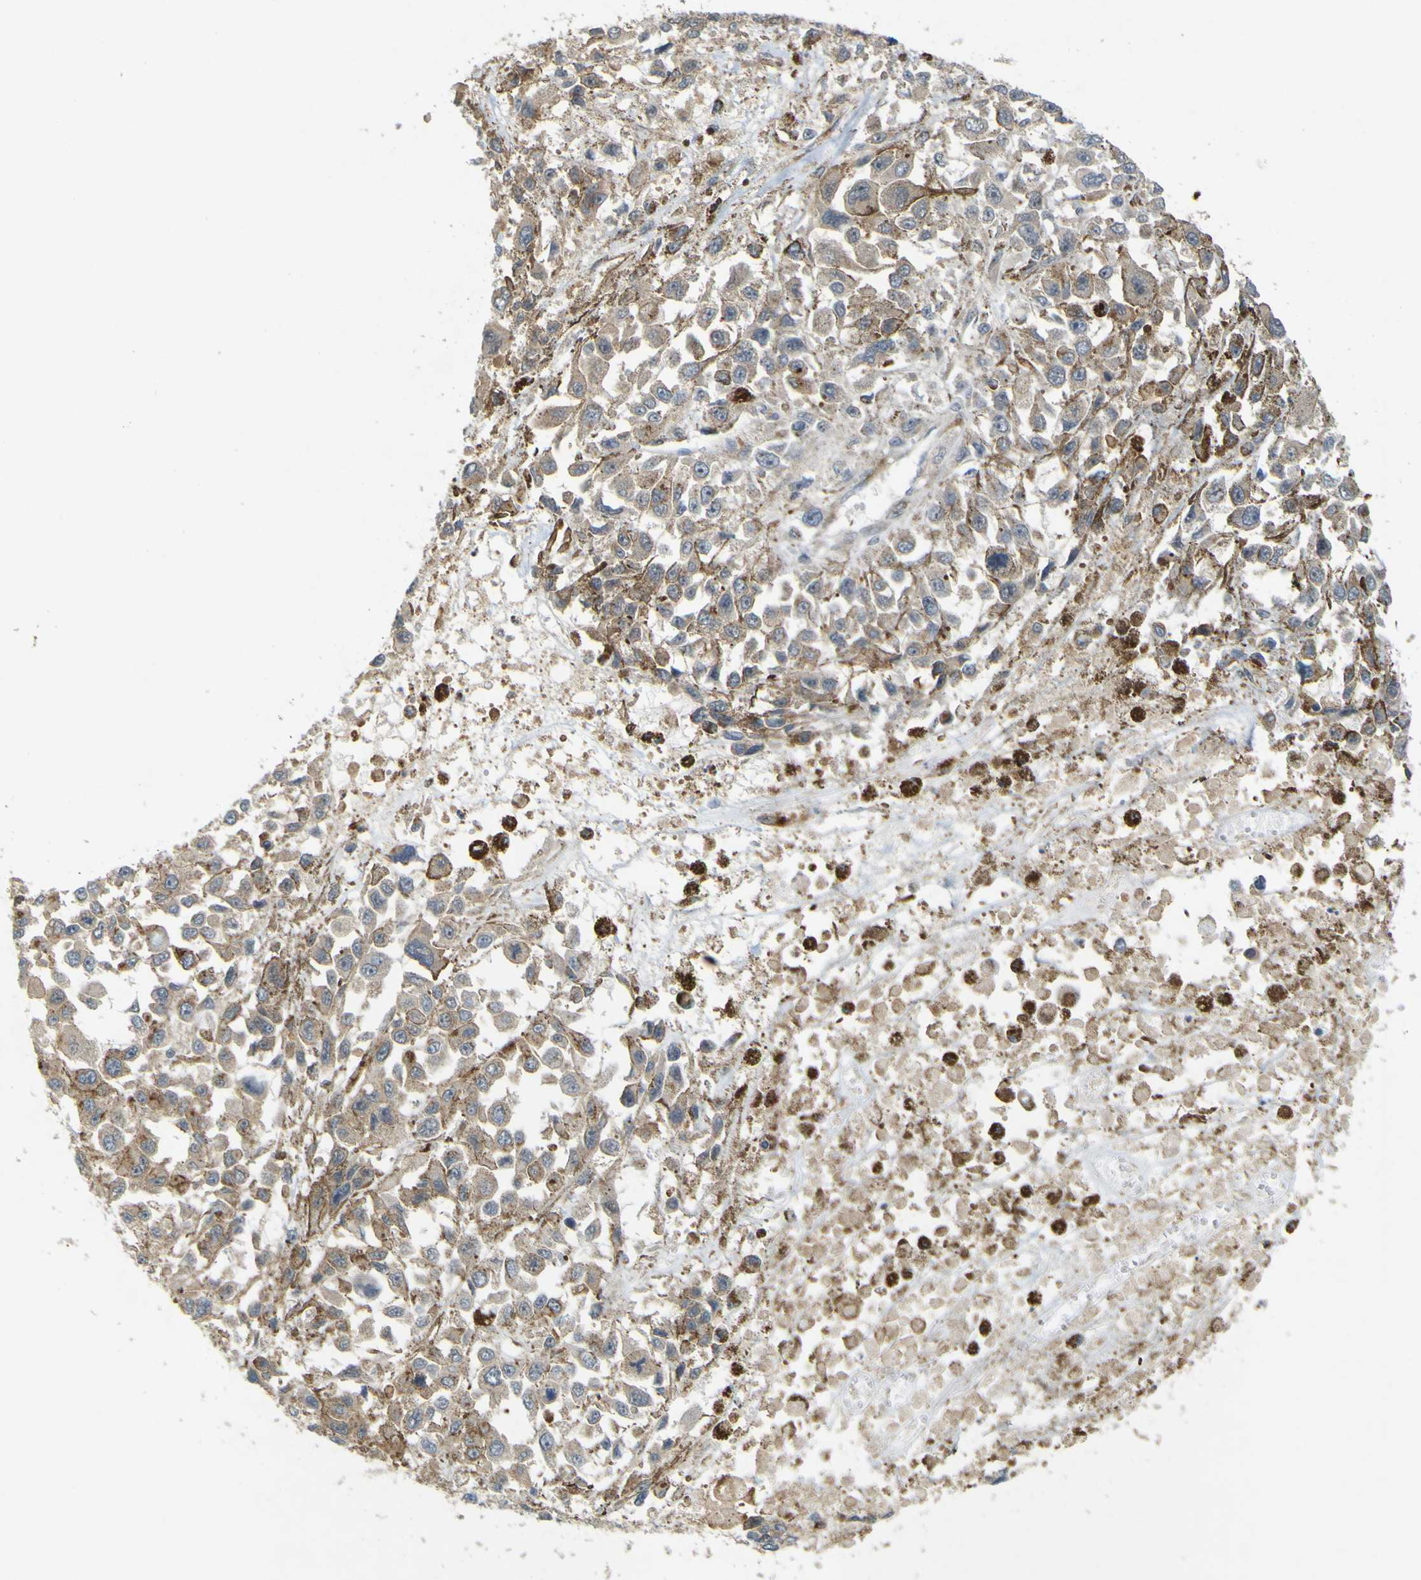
{"staining": {"intensity": "weak", "quantity": ">75%", "location": "cytoplasmic/membranous"}, "tissue": "melanoma", "cell_type": "Tumor cells", "image_type": "cancer", "snomed": [{"axis": "morphology", "description": "Malignant melanoma, Metastatic site"}, {"axis": "topography", "description": "Lymph node"}], "caption": "There is low levels of weak cytoplasmic/membranous expression in tumor cells of melanoma, as demonstrated by immunohistochemical staining (brown color).", "gene": "IGF2R", "patient": {"sex": "male", "age": 59}}